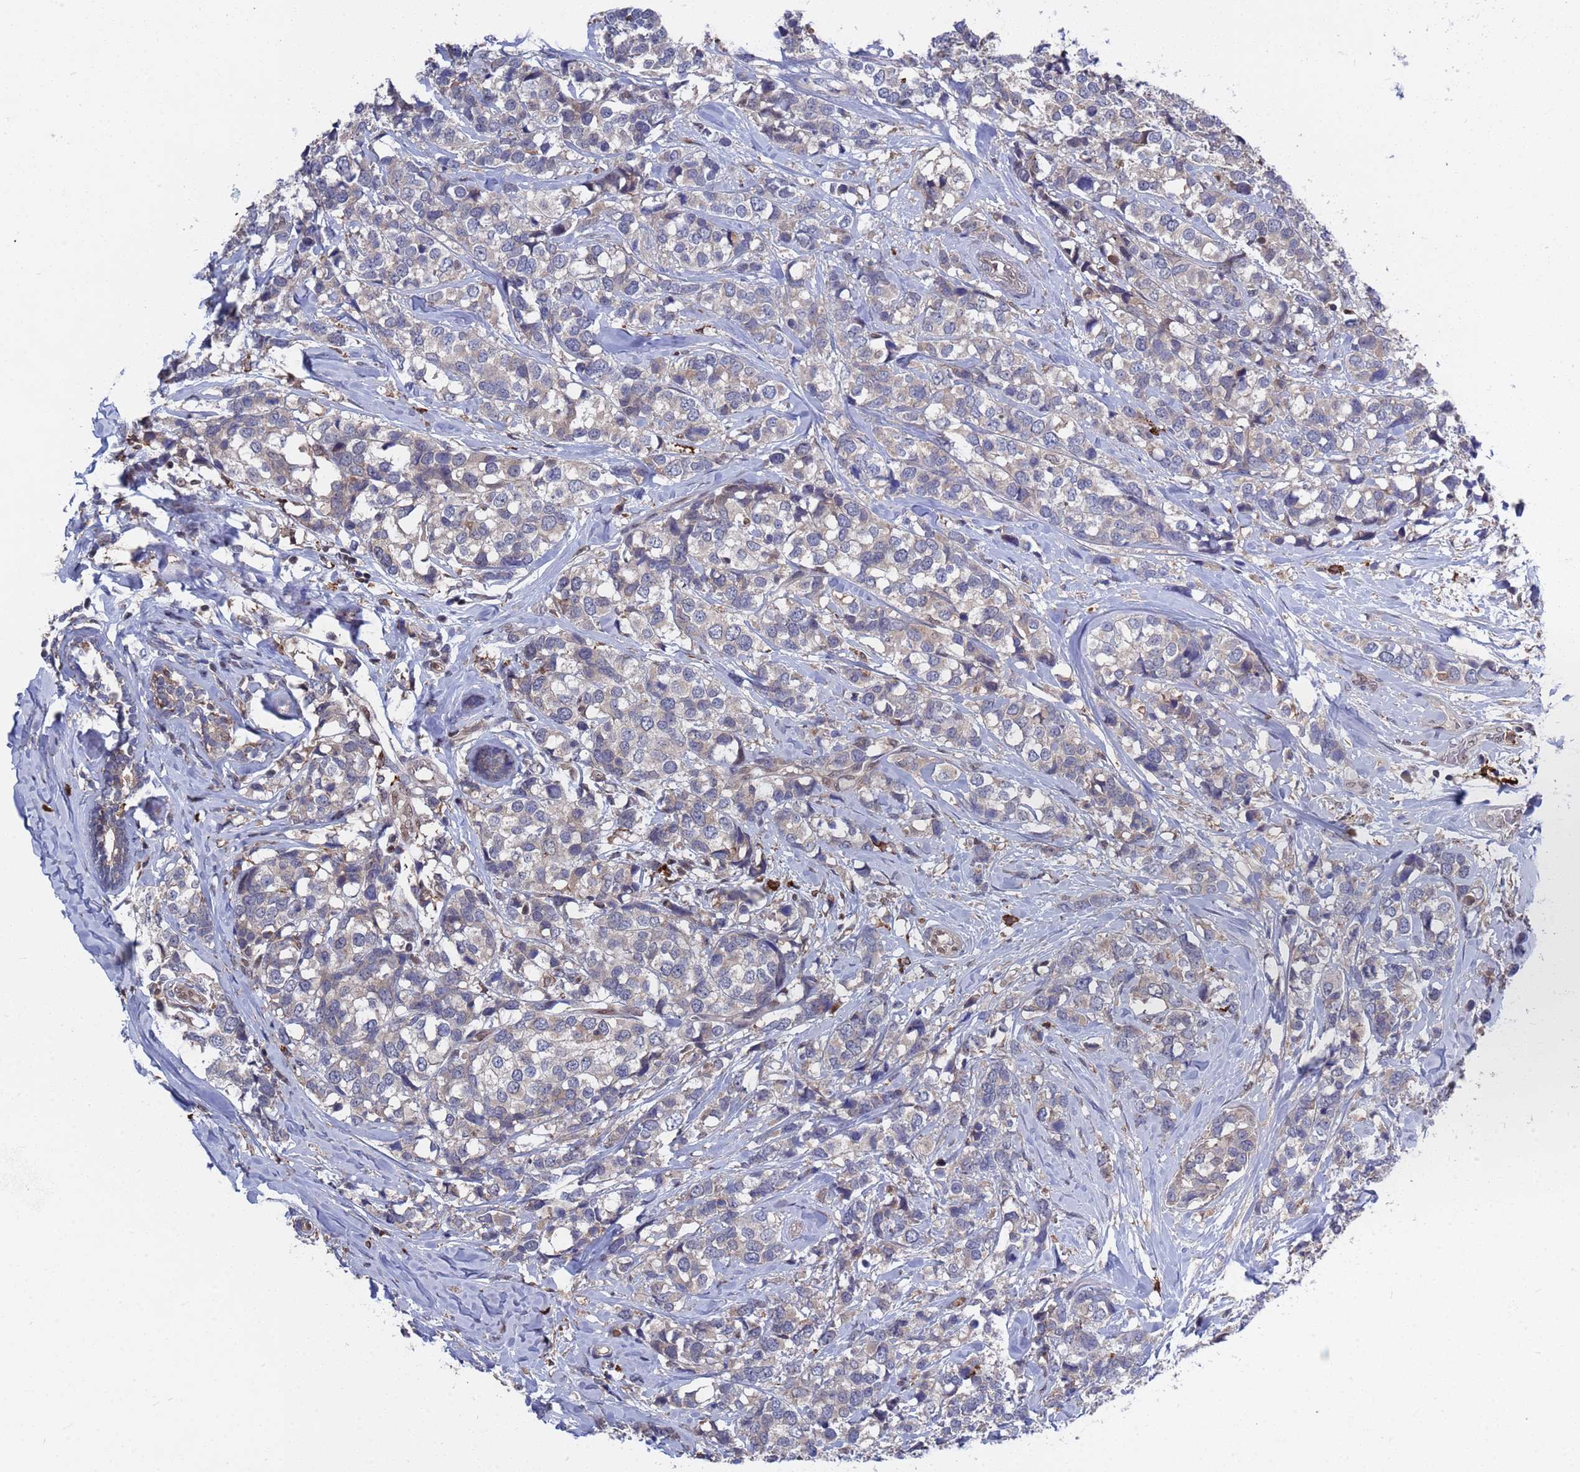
{"staining": {"intensity": "negative", "quantity": "none", "location": "none"}, "tissue": "breast cancer", "cell_type": "Tumor cells", "image_type": "cancer", "snomed": [{"axis": "morphology", "description": "Lobular carcinoma"}, {"axis": "topography", "description": "Breast"}], "caption": "Breast cancer was stained to show a protein in brown. There is no significant expression in tumor cells.", "gene": "TMBIM6", "patient": {"sex": "female", "age": 59}}